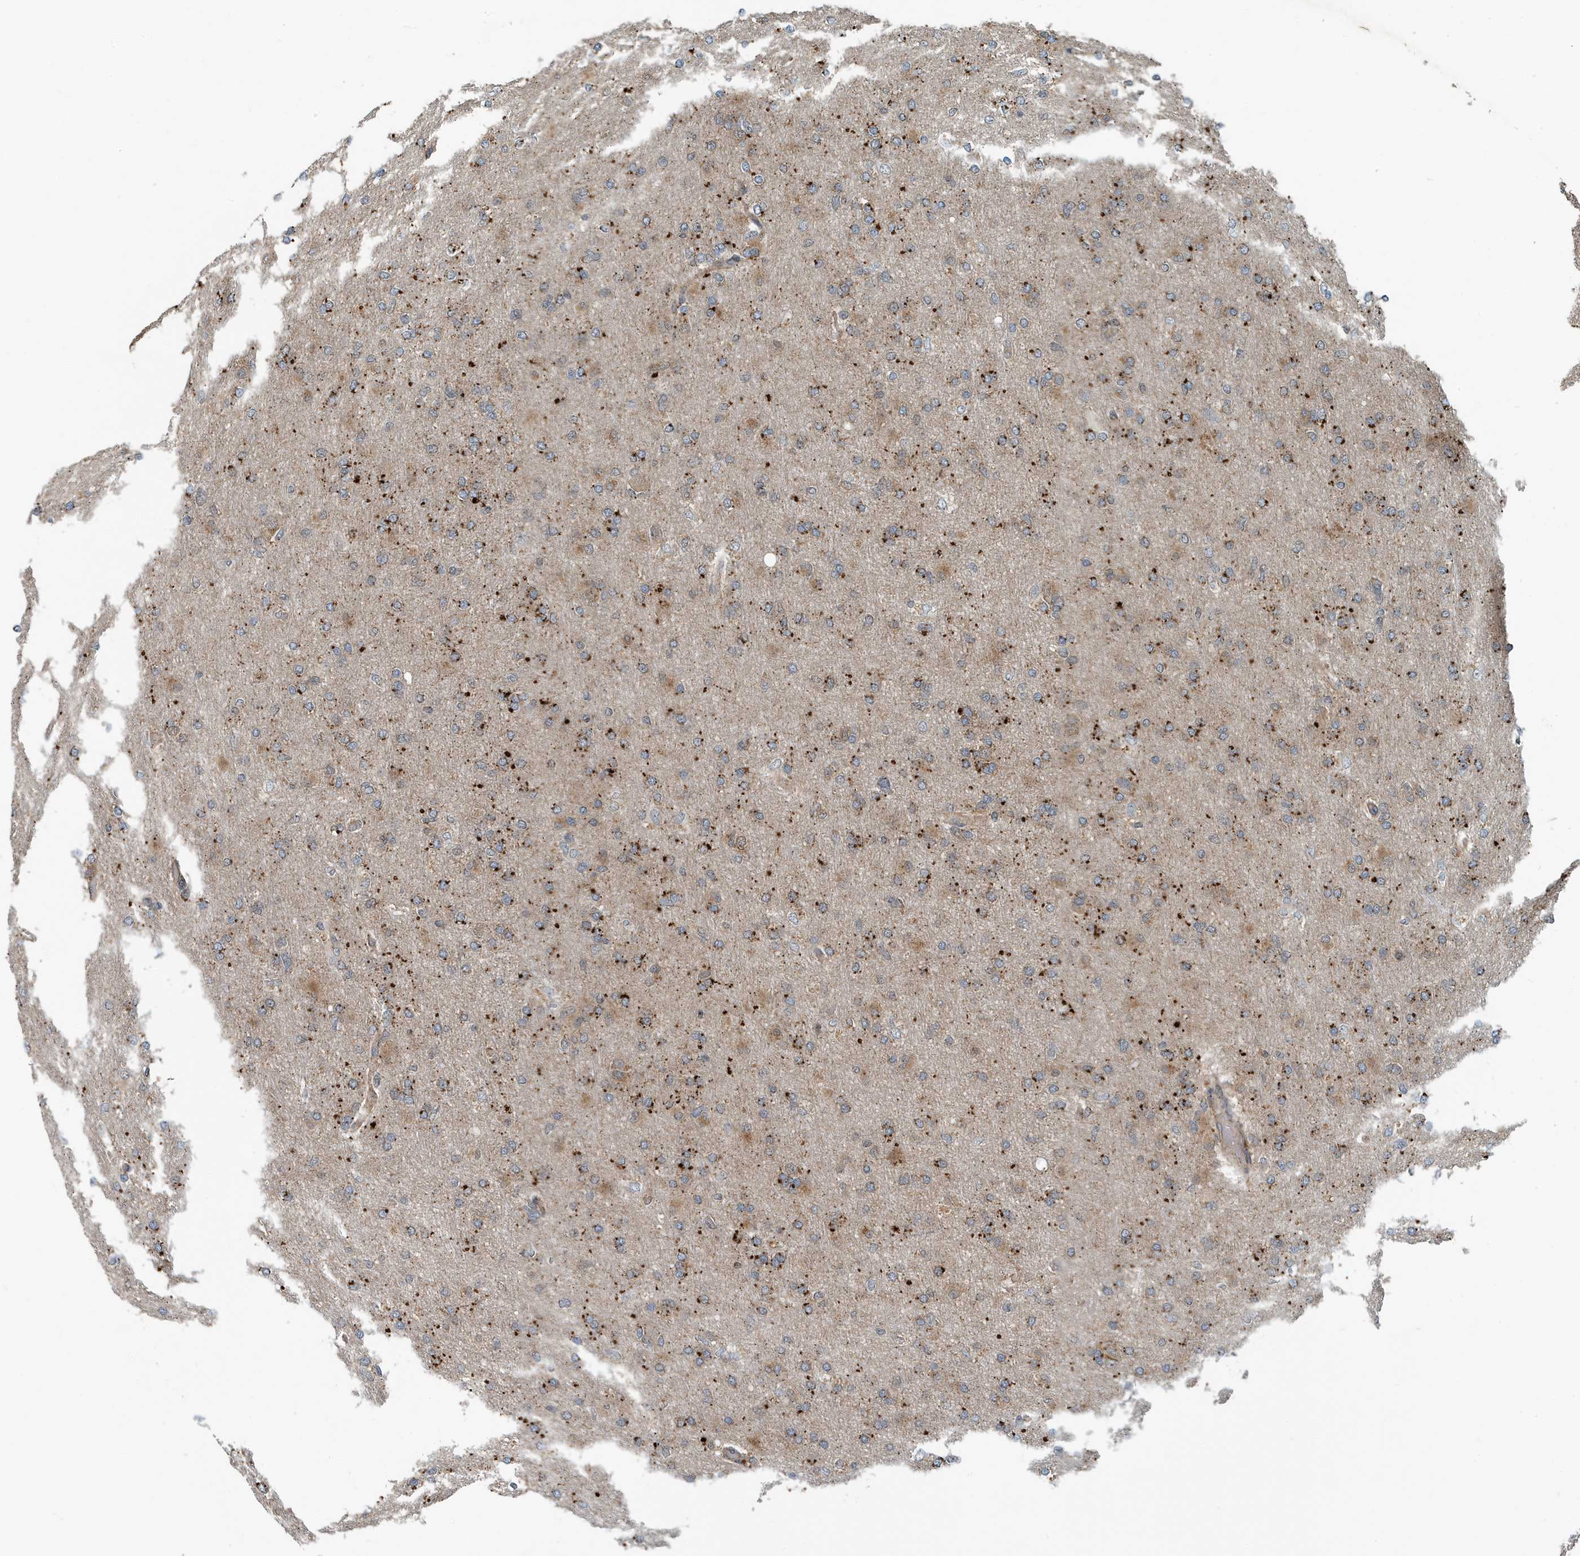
{"staining": {"intensity": "moderate", "quantity": "25%-75%", "location": "cytoplasmic/membranous"}, "tissue": "glioma", "cell_type": "Tumor cells", "image_type": "cancer", "snomed": [{"axis": "morphology", "description": "Glioma, malignant, High grade"}, {"axis": "topography", "description": "Cerebral cortex"}], "caption": "A photomicrograph of glioma stained for a protein shows moderate cytoplasmic/membranous brown staining in tumor cells.", "gene": "KIF15", "patient": {"sex": "female", "age": 36}}